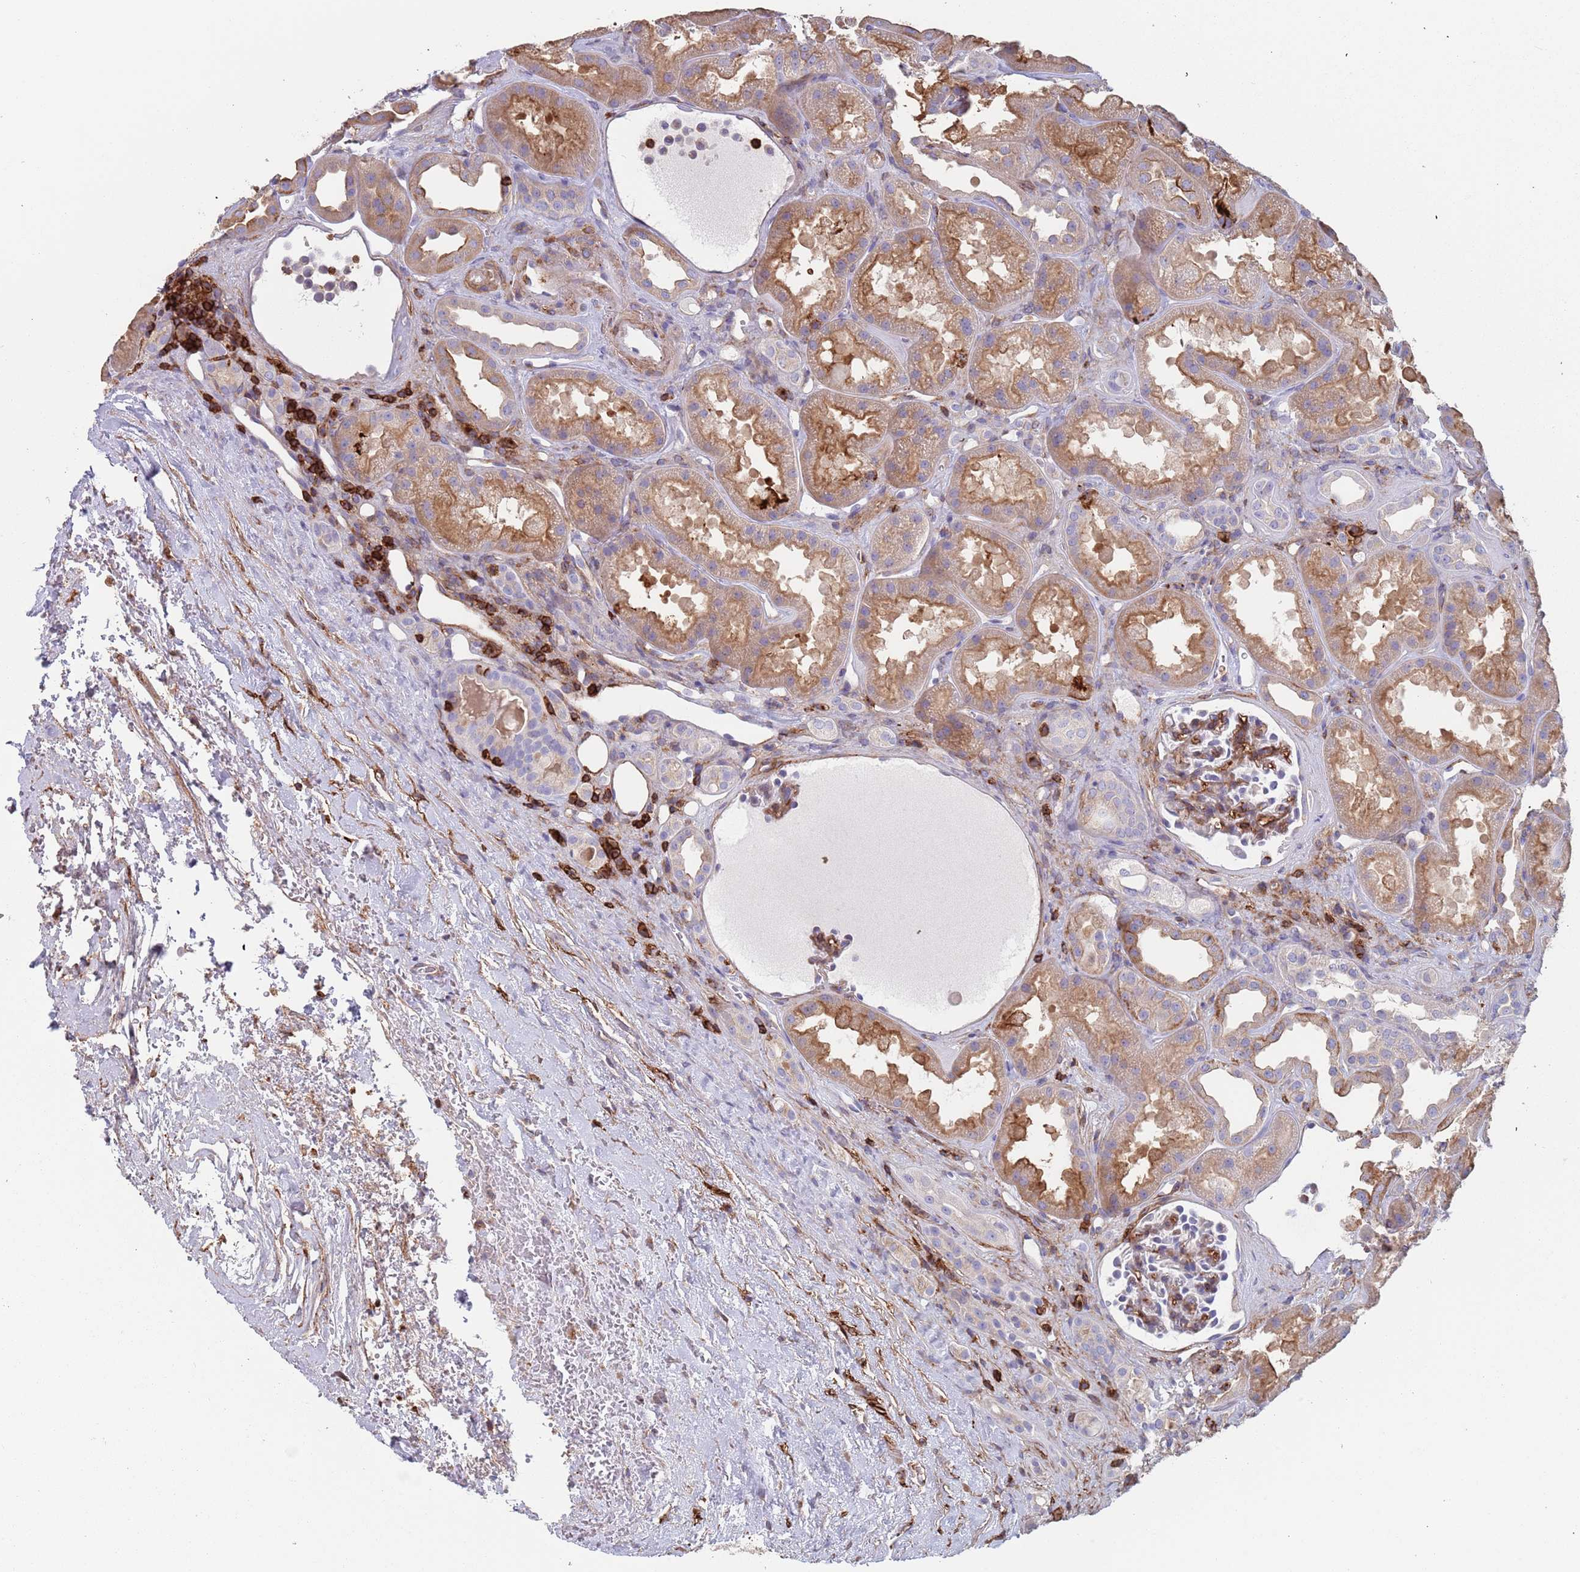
{"staining": {"intensity": "moderate", "quantity": "25%-75%", "location": "cytoplasmic/membranous"}, "tissue": "kidney", "cell_type": "Cells in glomeruli", "image_type": "normal", "snomed": [{"axis": "morphology", "description": "Normal tissue, NOS"}, {"axis": "topography", "description": "Kidney"}], "caption": "Protein positivity by IHC reveals moderate cytoplasmic/membranous expression in approximately 25%-75% of cells in glomeruli in normal kidney.", "gene": "RNF144A", "patient": {"sex": "male", "age": 61}}